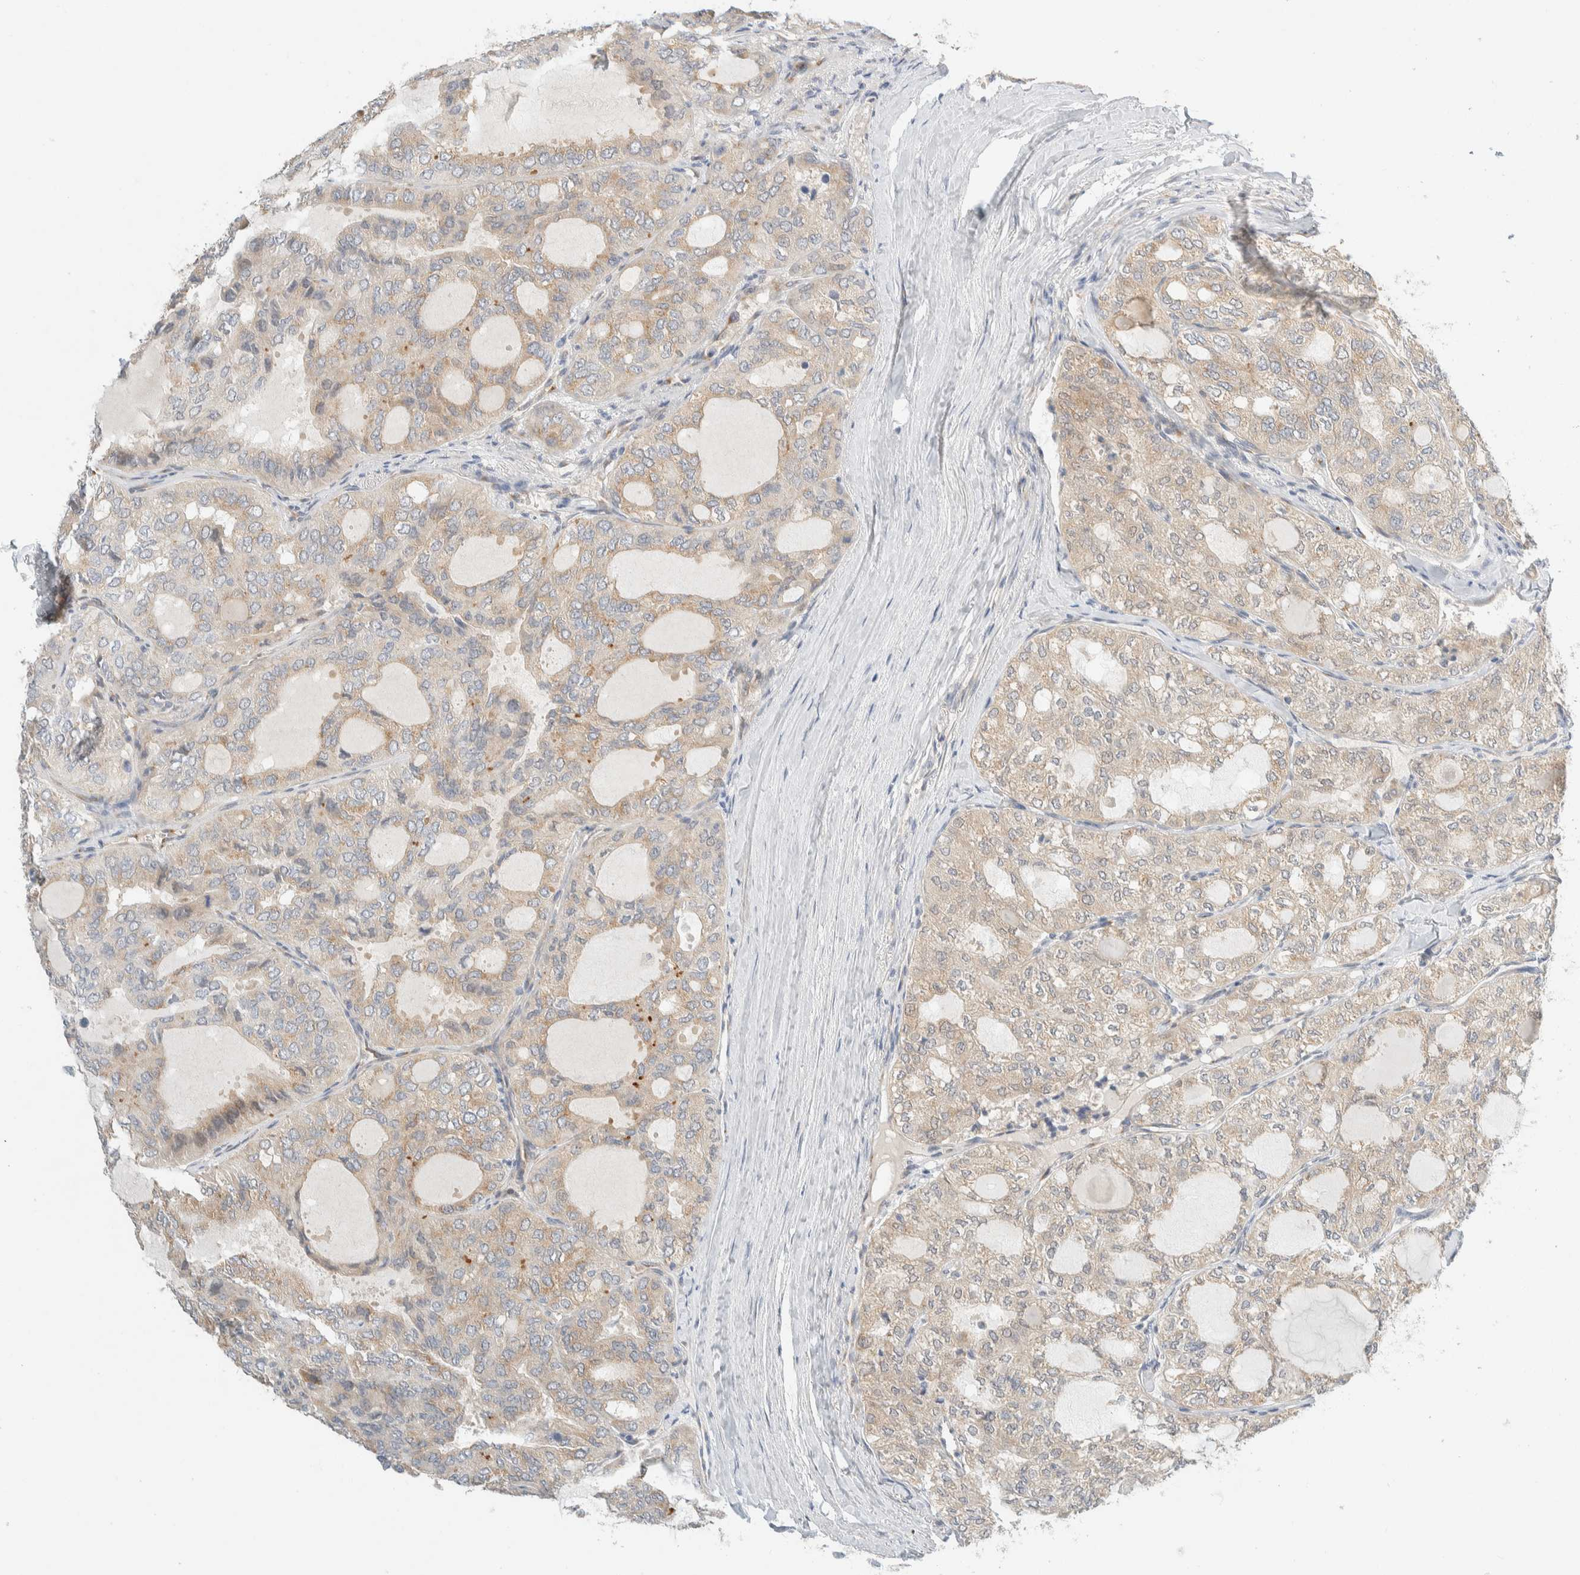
{"staining": {"intensity": "weak", "quantity": ">75%", "location": "cytoplasmic/membranous"}, "tissue": "thyroid cancer", "cell_type": "Tumor cells", "image_type": "cancer", "snomed": [{"axis": "morphology", "description": "Follicular adenoma carcinoma, NOS"}, {"axis": "topography", "description": "Thyroid gland"}], "caption": "DAB immunohistochemical staining of human thyroid cancer shows weak cytoplasmic/membranous protein expression in approximately >75% of tumor cells. Using DAB (brown) and hematoxylin (blue) stains, captured at high magnification using brightfield microscopy.", "gene": "TMEM184B", "patient": {"sex": "male", "age": 75}}